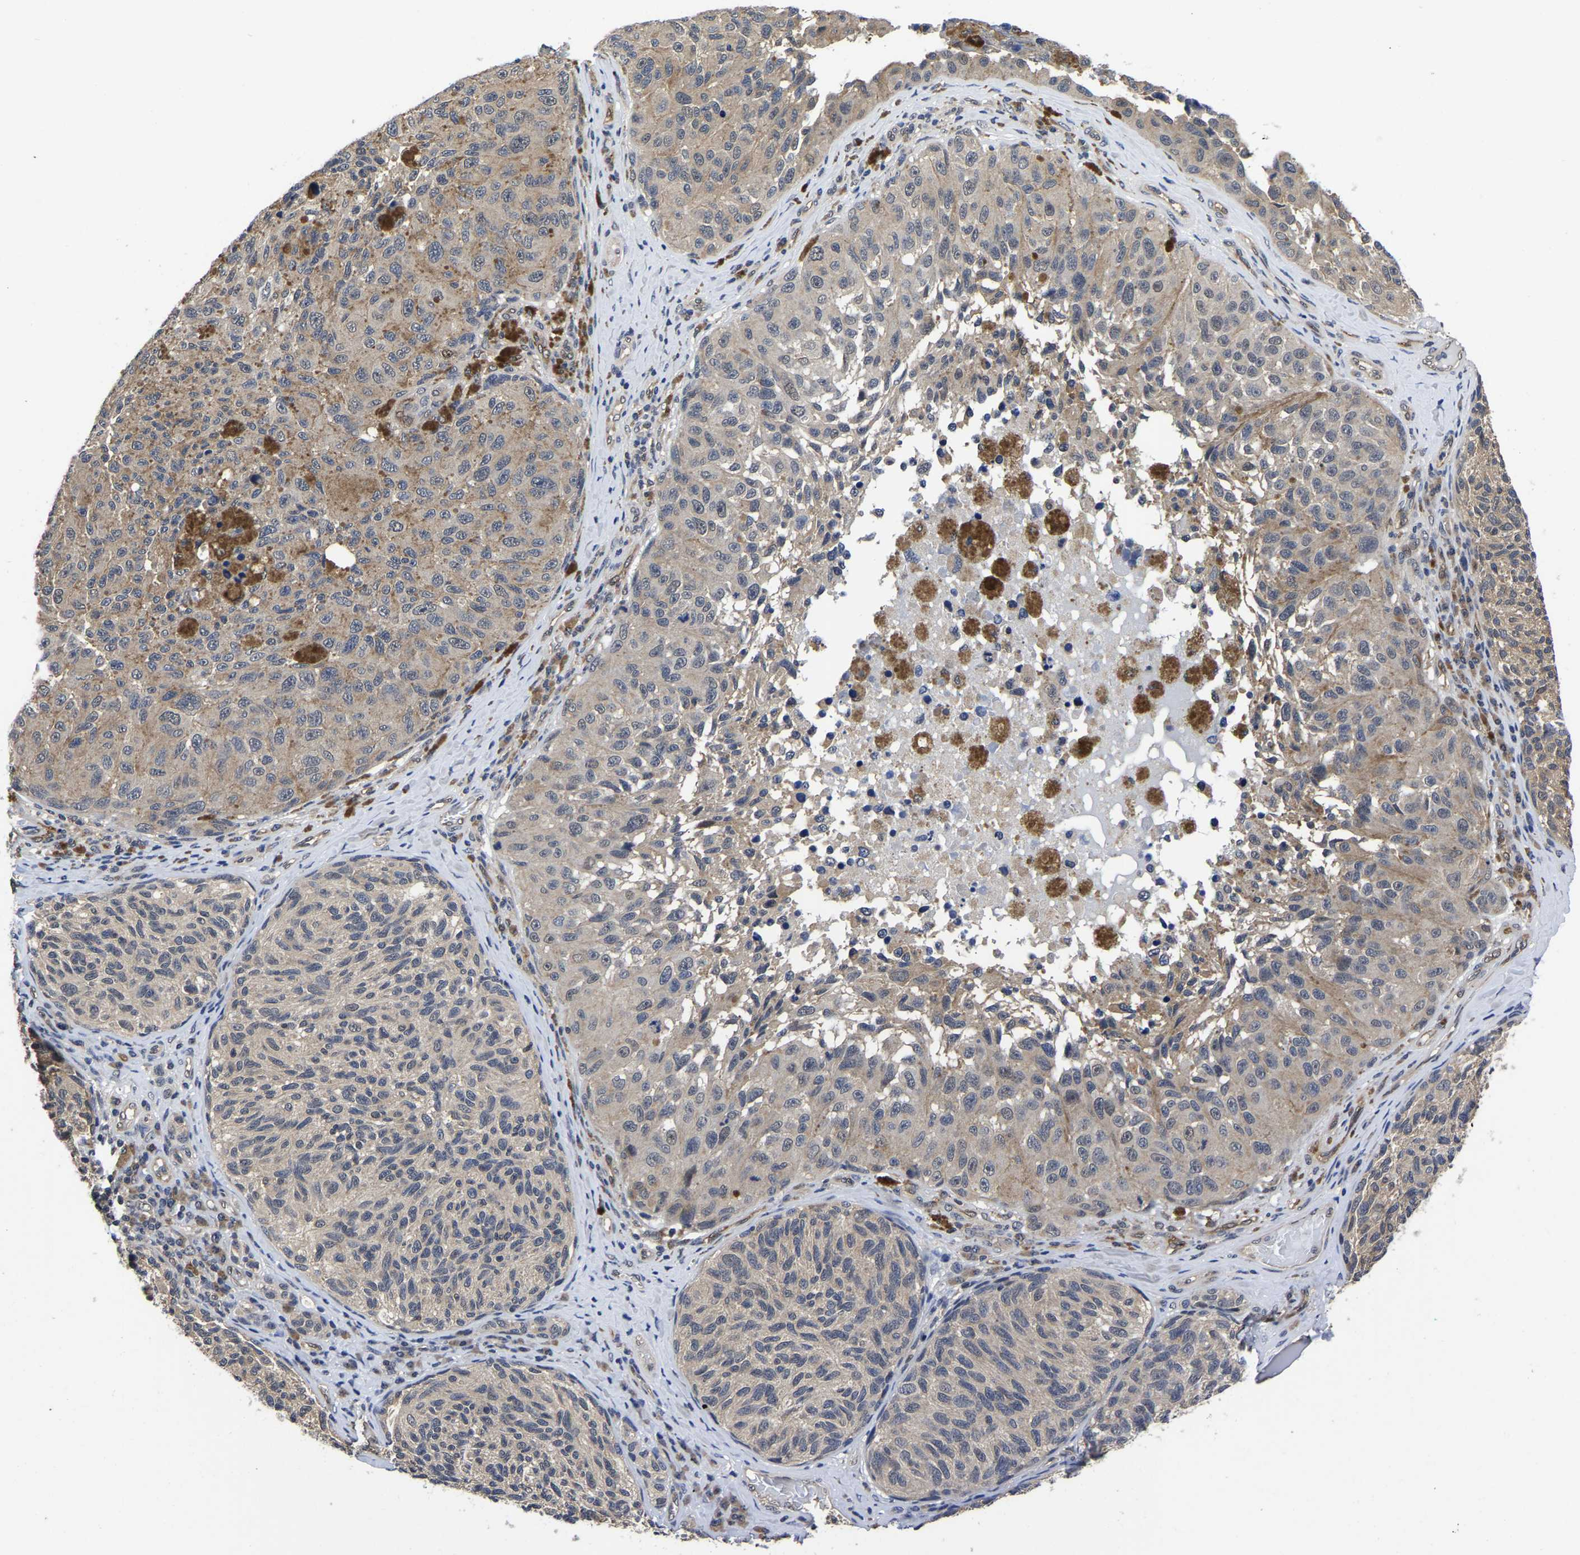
{"staining": {"intensity": "weak", "quantity": "<25%", "location": "cytoplasmic/membranous"}, "tissue": "melanoma", "cell_type": "Tumor cells", "image_type": "cancer", "snomed": [{"axis": "morphology", "description": "Malignant melanoma, NOS"}, {"axis": "topography", "description": "Skin"}], "caption": "A histopathology image of melanoma stained for a protein shows no brown staining in tumor cells. (Immunohistochemistry (ihc), brightfield microscopy, high magnification).", "gene": "MCOLN2", "patient": {"sex": "female", "age": 73}}